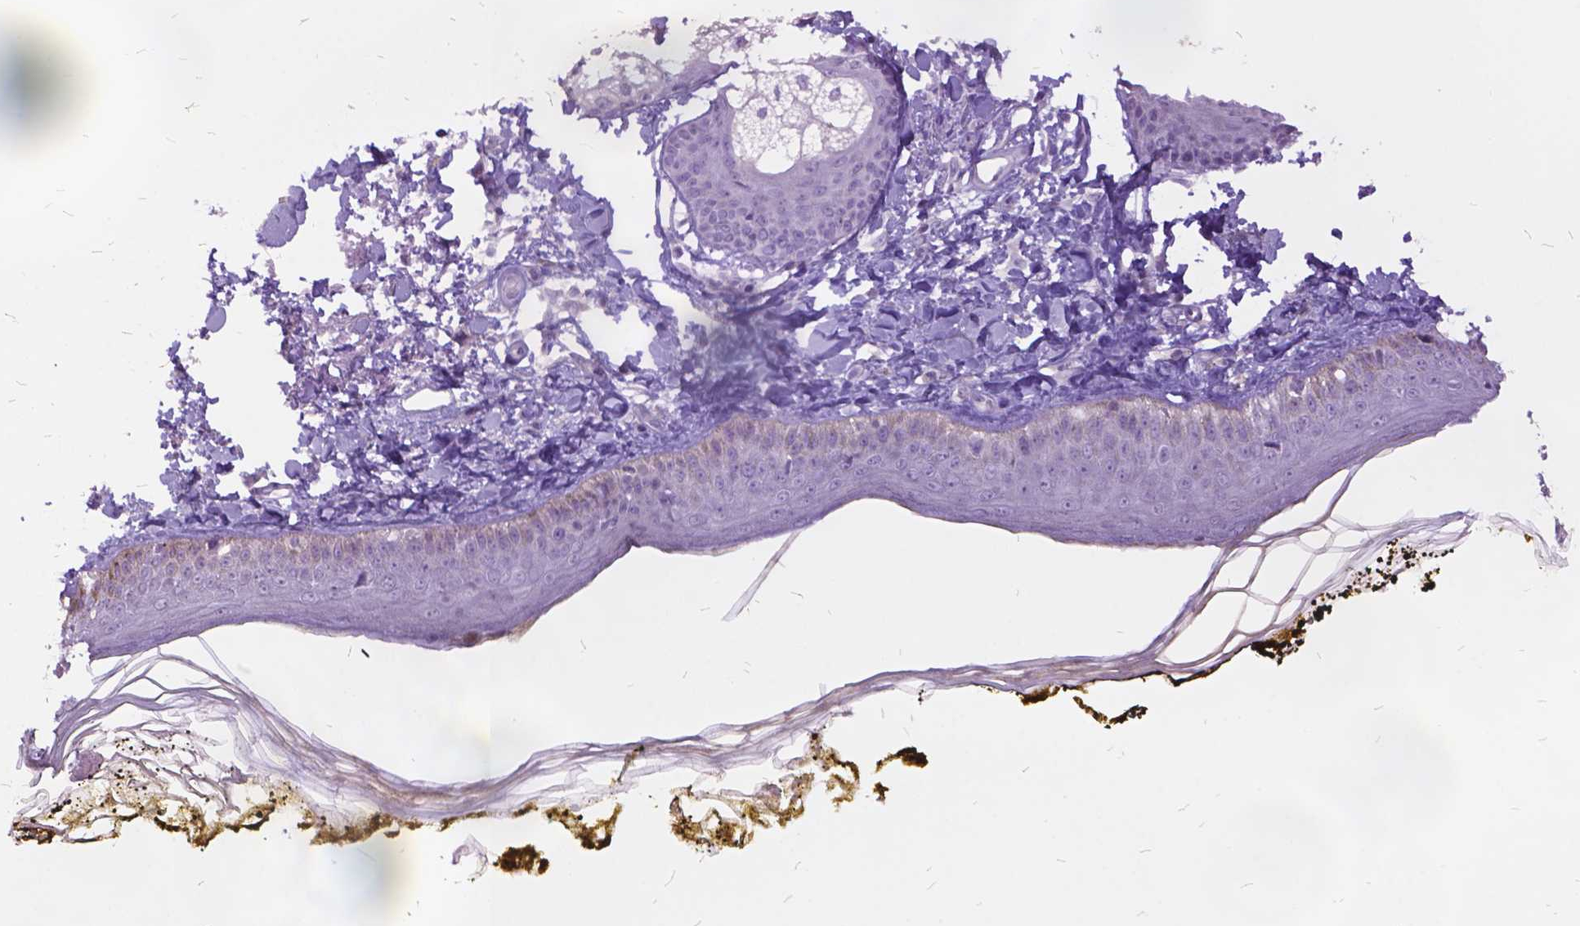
{"staining": {"intensity": "negative", "quantity": "none", "location": "none"}, "tissue": "skin", "cell_type": "Fibroblasts", "image_type": "normal", "snomed": [{"axis": "morphology", "description": "Normal tissue, NOS"}, {"axis": "topography", "description": "Skin"}], "caption": "This is a photomicrograph of IHC staining of normal skin, which shows no positivity in fibroblasts.", "gene": "ITGB6", "patient": {"sex": "male", "age": 76}}